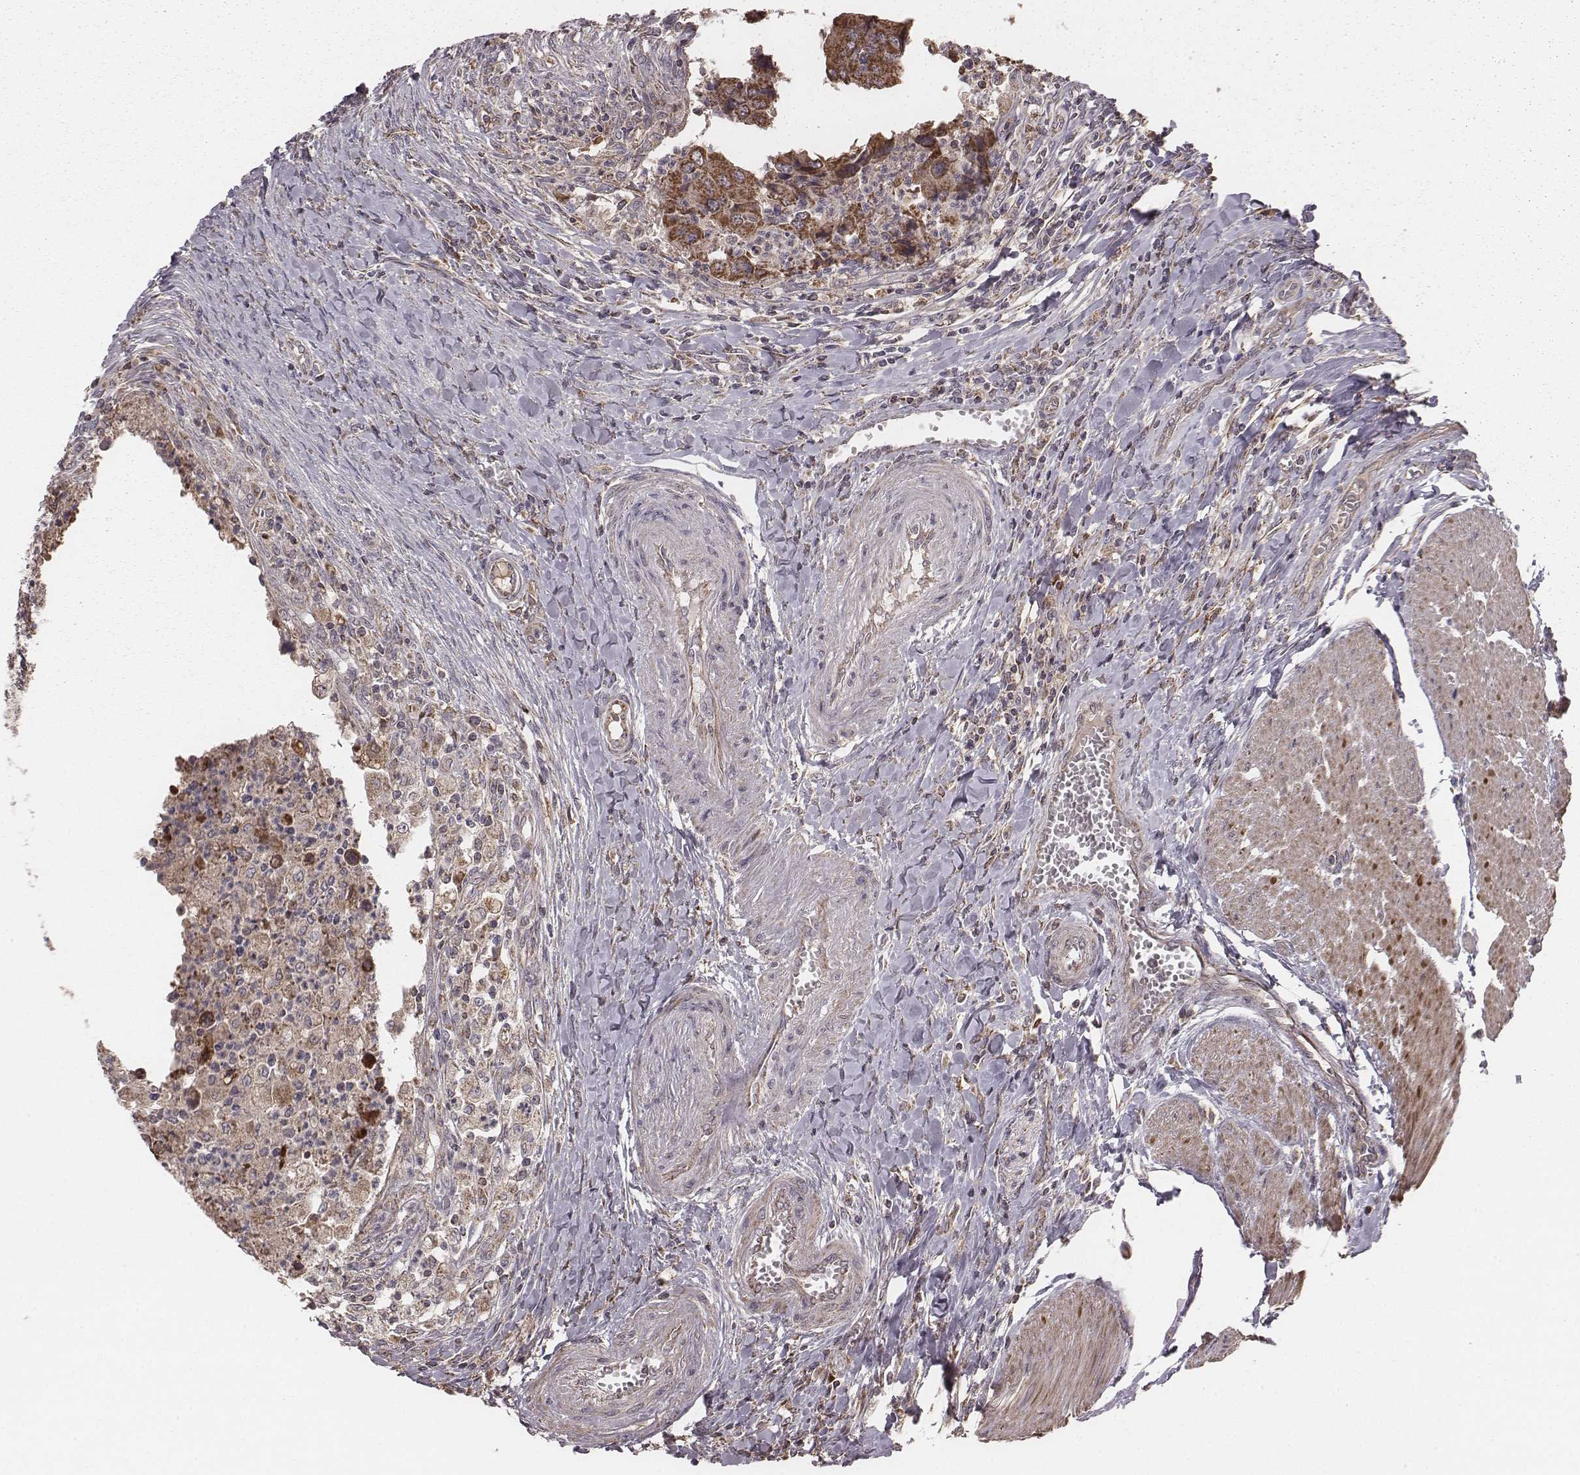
{"staining": {"intensity": "strong", "quantity": ">75%", "location": "cytoplasmic/membranous"}, "tissue": "colorectal cancer", "cell_type": "Tumor cells", "image_type": "cancer", "snomed": [{"axis": "morphology", "description": "Adenocarcinoma, NOS"}, {"axis": "topography", "description": "Colon"}], "caption": "The immunohistochemical stain shows strong cytoplasmic/membranous expression in tumor cells of colorectal cancer tissue.", "gene": "PDCD2L", "patient": {"sex": "female", "age": 67}}